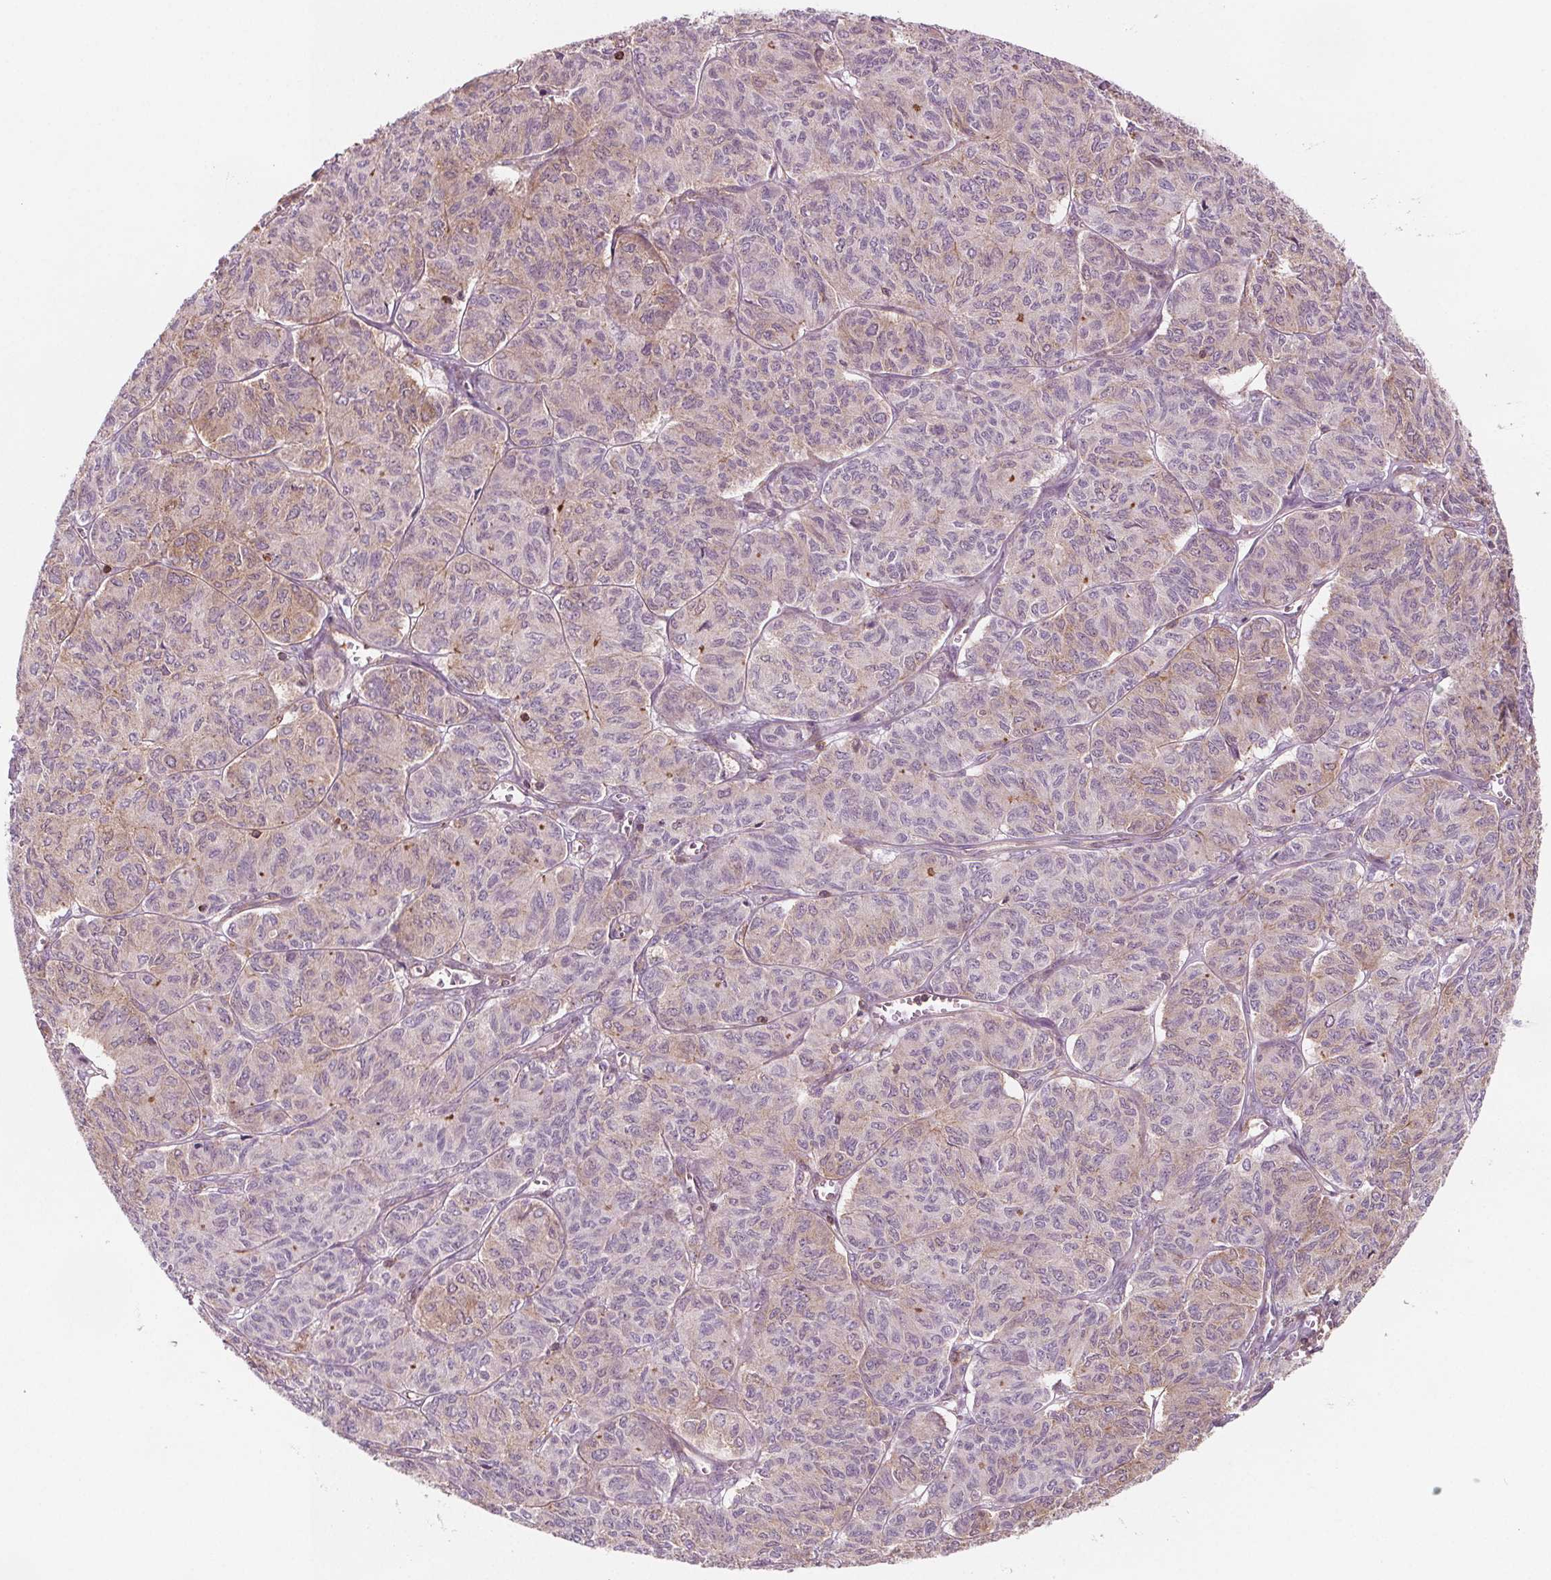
{"staining": {"intensity": "weak", "quantity": "25%-75%", "location": "cytoplasmic/membranous"}, "tissue": "ovarian cancer", "cell_type": "Tumor cells", "image_type": "cancer", "snomed": [{"axis": "morphology", "description": "Carcinoma, endometroid"}, {"axis": "topography", "description": "Ovary"}], "caption": "This micrograph reveals ovarian endometroid carcinoma stained with immunohistochemistry (IHC) to label a protein in brown. The cytoplasmic/membranous of tumor cells show weak positivity for the protein. Nuclei are counter-stained blue.", "gene": "ADAM33", "patient": {"sex": "female", "age": 80}}